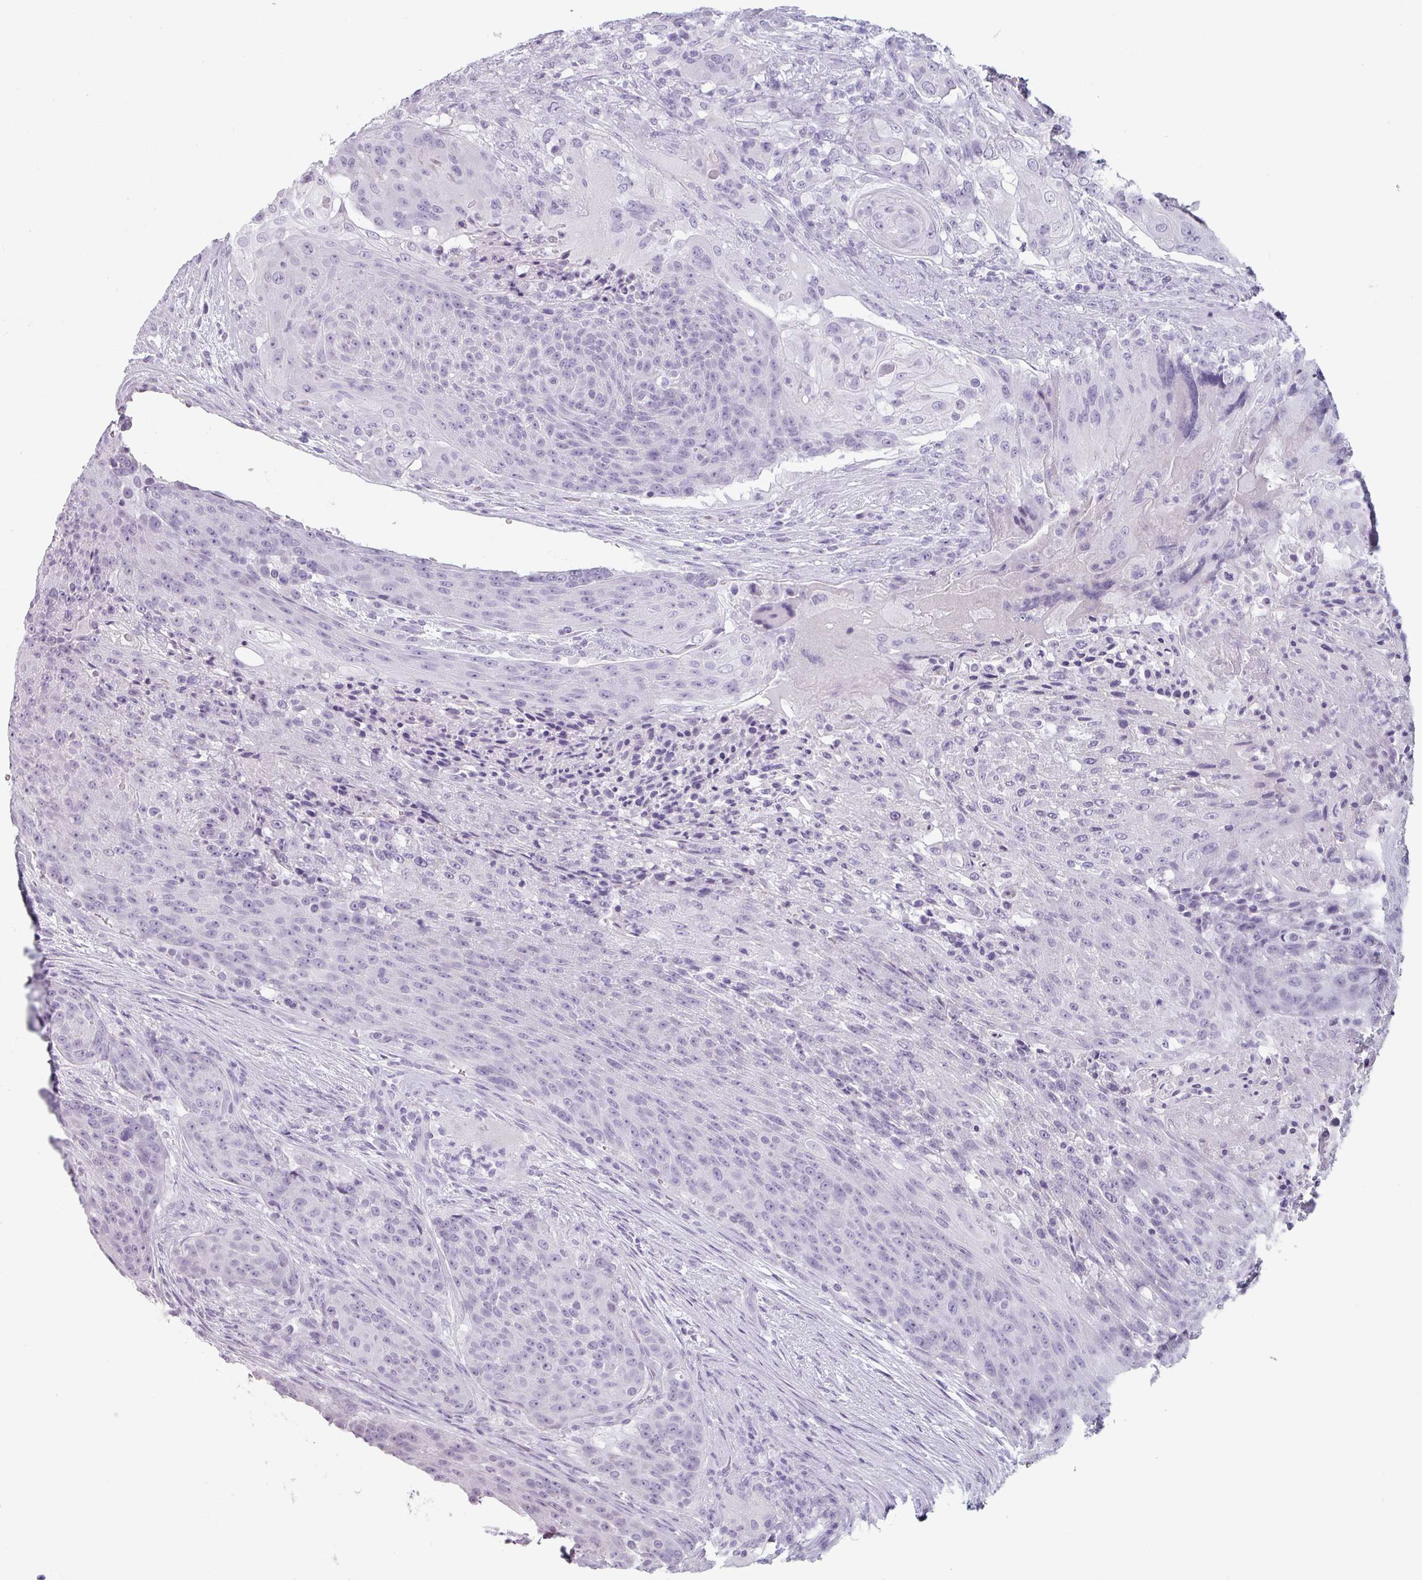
{"staining": {"intensity": "negative", "quantity": "none", "location": "none"}, "tissue": "urothelial cancer", "cell_type": "Tumor cells", "image_type": "cancer", "snomed": [{"axis": "morphology", "description": "Urothelial carcinoma, High grade"}, {"axis": "topography", "description": "Urinary bladder"}], "caption": "Tumor cells are negative for protein expression in human high-grade urothelial carcinoma. (Immunohistochemistry, brightfield microscopy, high magnification).", "gene": "SFTPA1", "patient": {"sex": "female", "age": 63}}